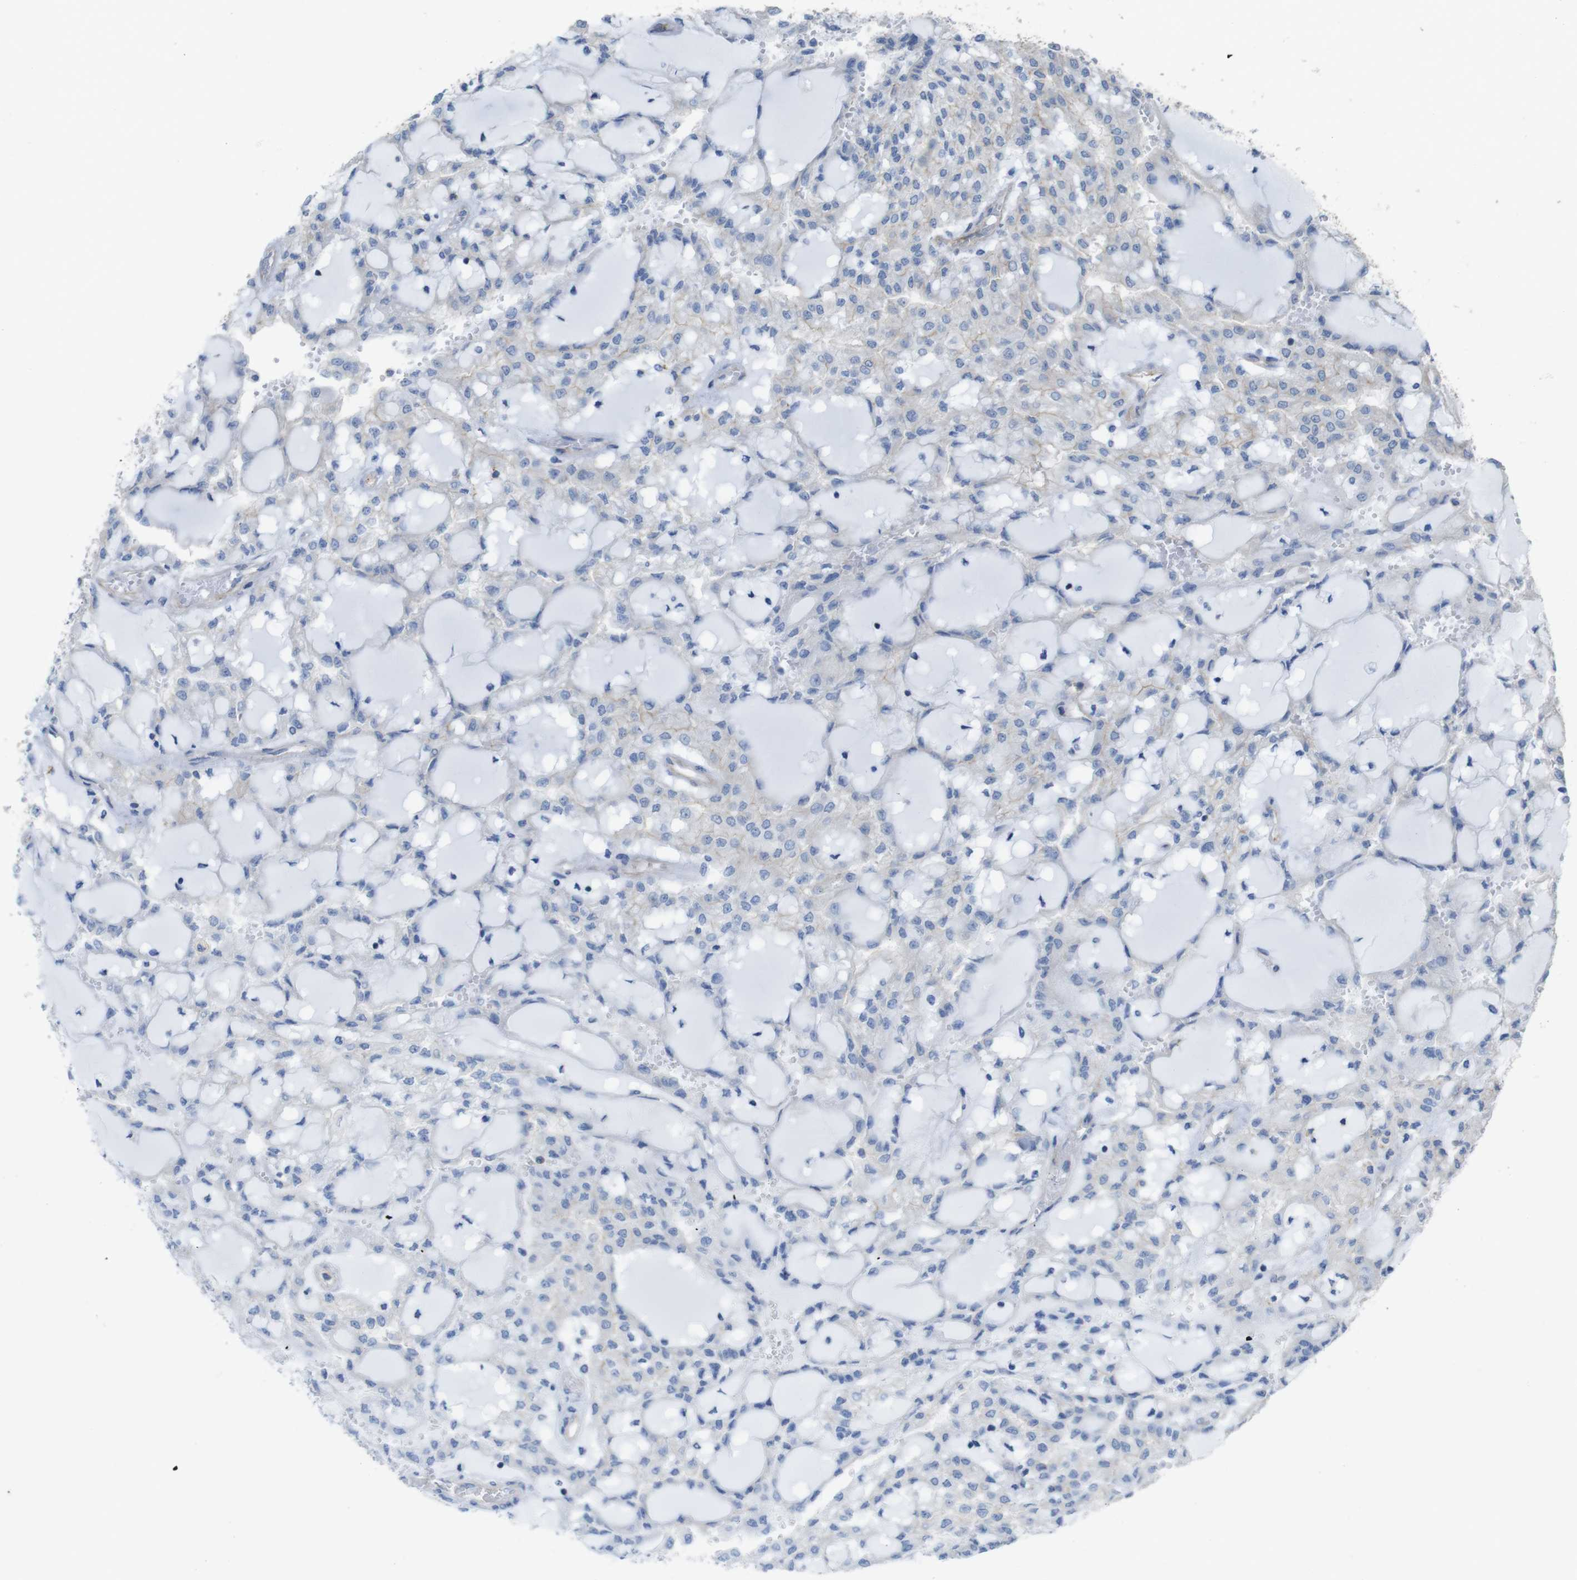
{"staining": {"intensity": "negative", "quantity": "none", "location": "none"}, "tissue": "renal cancer", "cell_type": "Tumor cells", "image_type": "cancer", "snomed": [{"axis": "morphology", "description": "Adenocarcinoma, NOS"}, {"axis": "topography", "description": "Kidney"}], "caption": "The photomicrograph shows no significant expression in tumor cells of adenocarcinoma (renal).", "gene": "PREX2", "patient": {"sex": "male", "age": 63}}